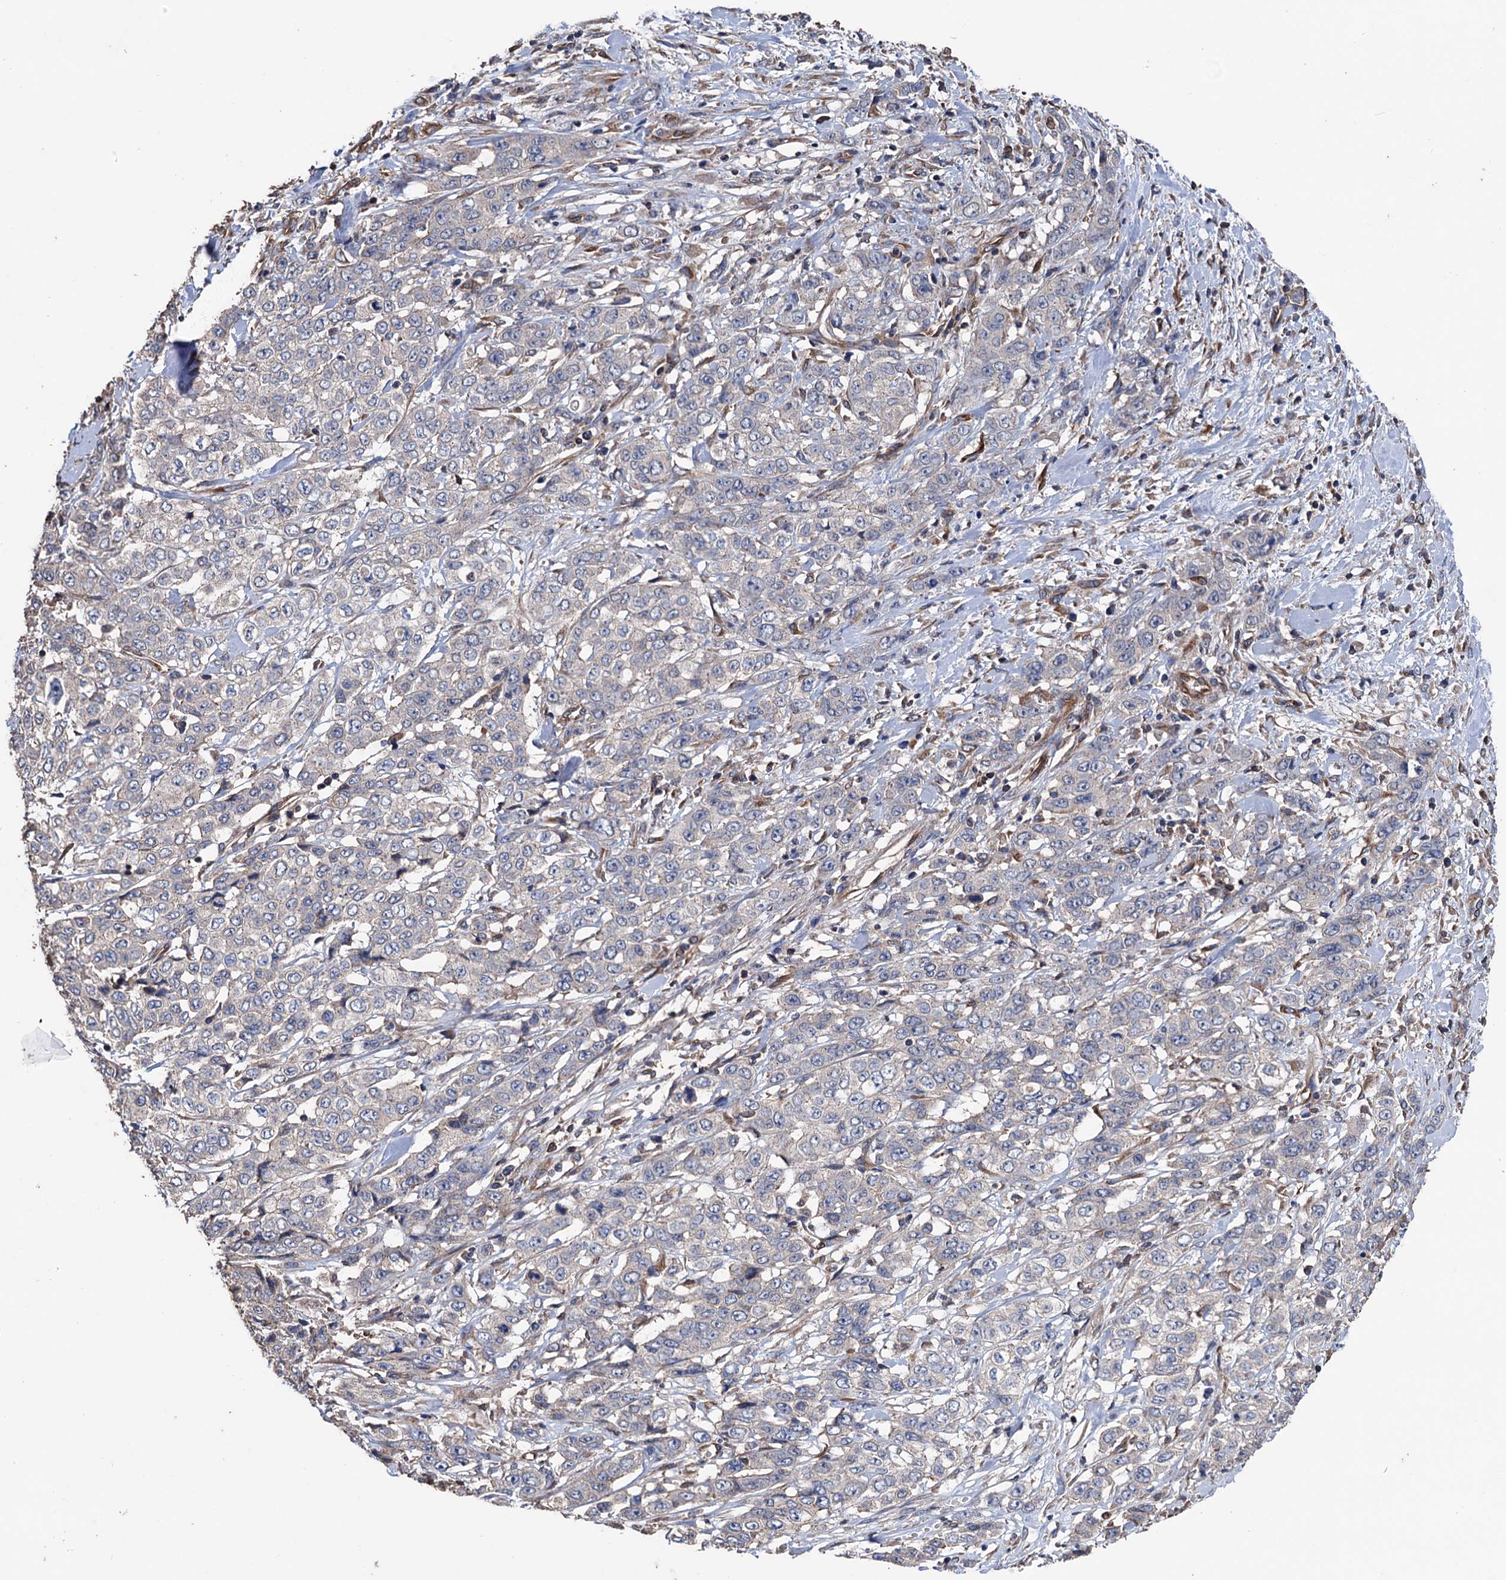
{"staining": {"intensity": "negative", "quantity": "none", "location": "none"}, "tissue": "stomach cancer", "cell_type": "Tumor cells", "image_type": "cancer", "snomed": [{"axis": "morphology", "description": "Adenocarcinoma, NOS"}, {"axis": "topography", "description": "Stomach, upper"}], "caption": "DAB (3,3'-diaminobenzidine) immunohistochemical staining of human adenocarcinoma (stomach) reveals no significant staining in tumor cells.", "gene": "STING1", "patient": {"sex": "male", "age": 62}}